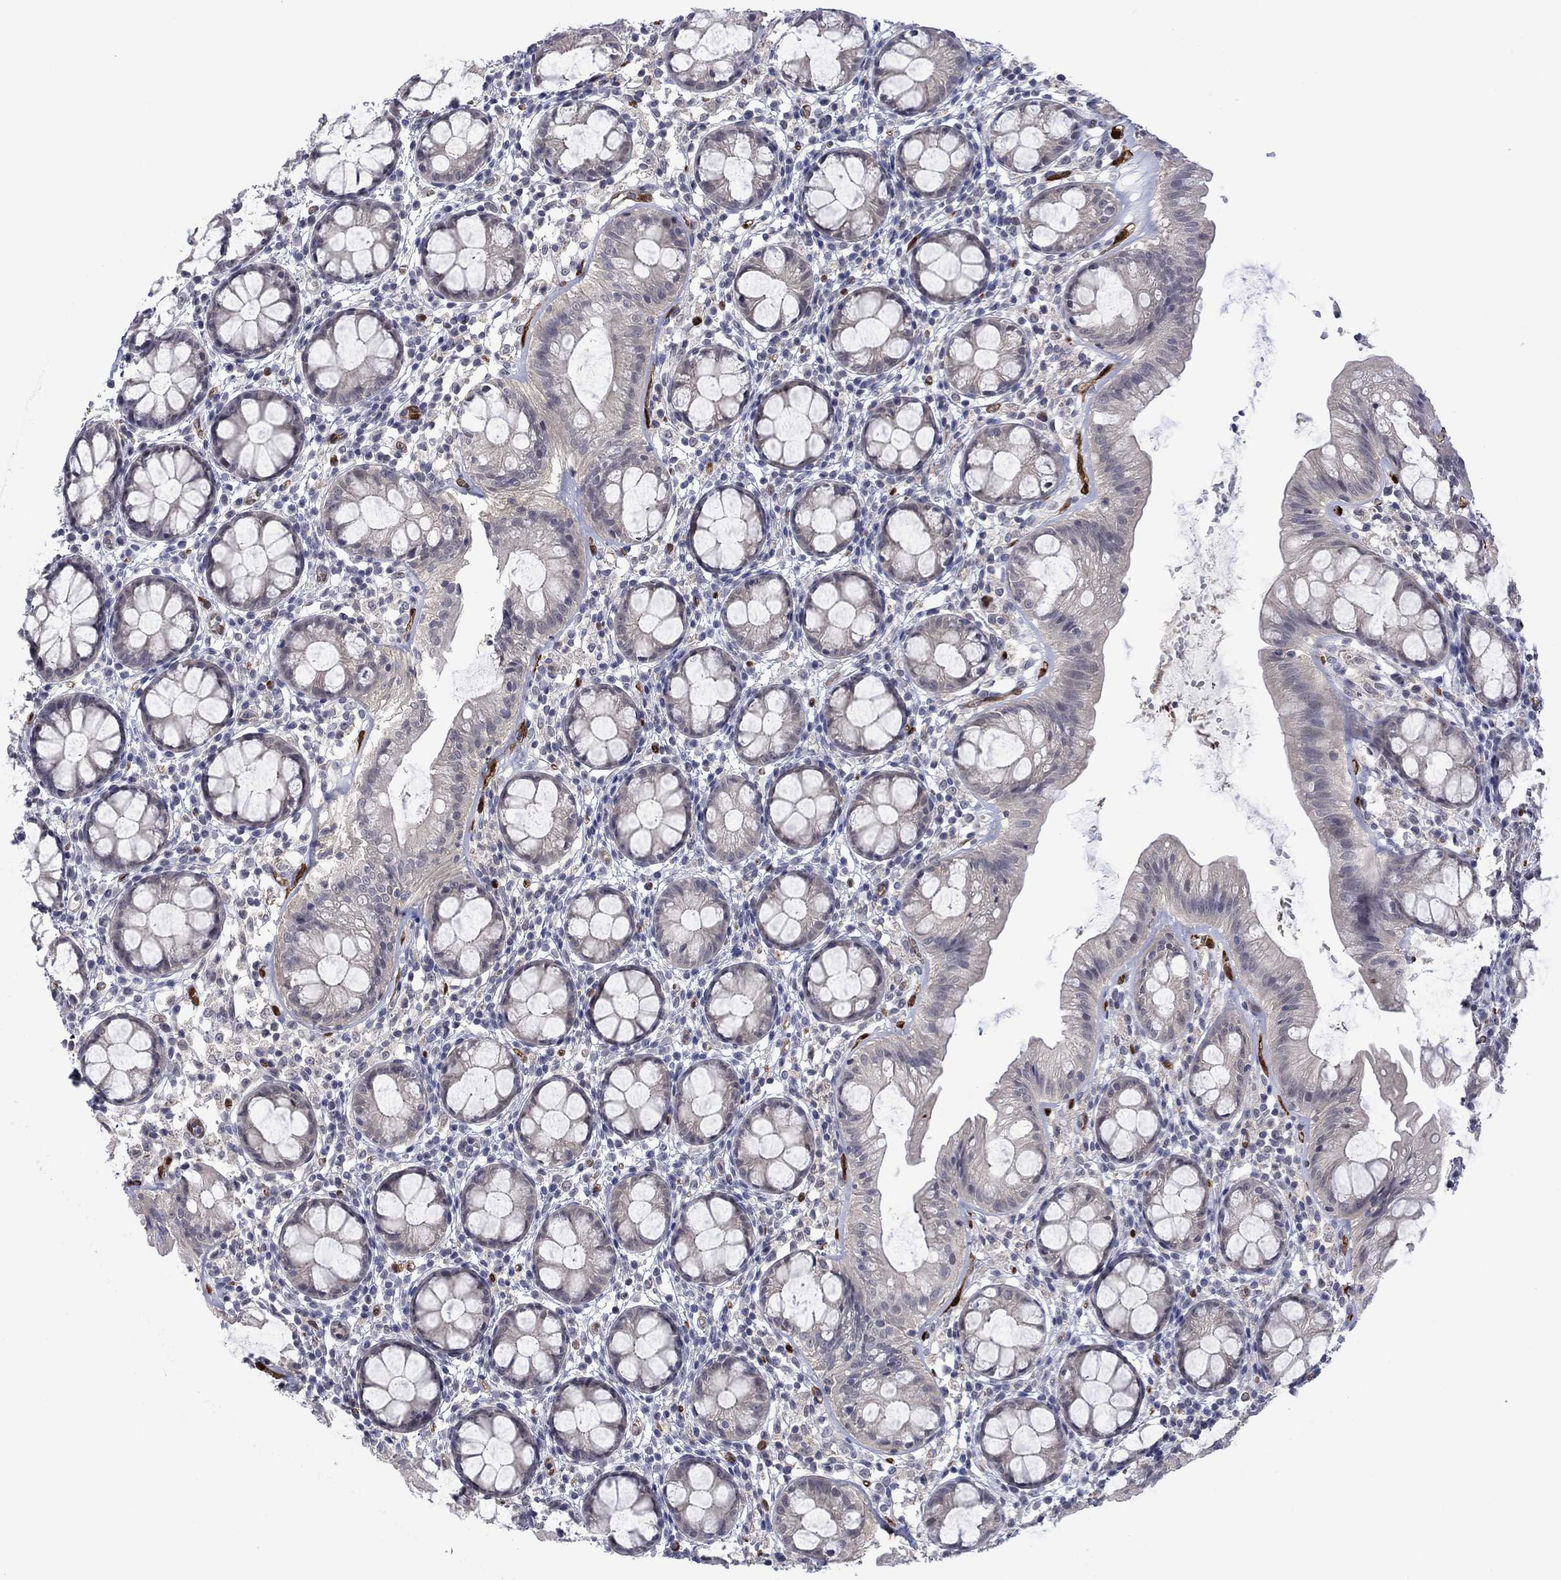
{"staining": {"intensity": "negative", "quantity": "none", "location": "none"}, "tissue": "rectum", "cell_type": "Glandular cells", "image_type": "normal", "snomed": [{"axis": "morphology", "description": "Normal tissue, NOS"}, {"axis": "topography", "description": "Rectum"}], "caption": "Immunohistochemical staining of normal rectum displays no significant staining in glandular cells.", "gene": "AGL", "patient": {"sex": "male", "age": 57}}